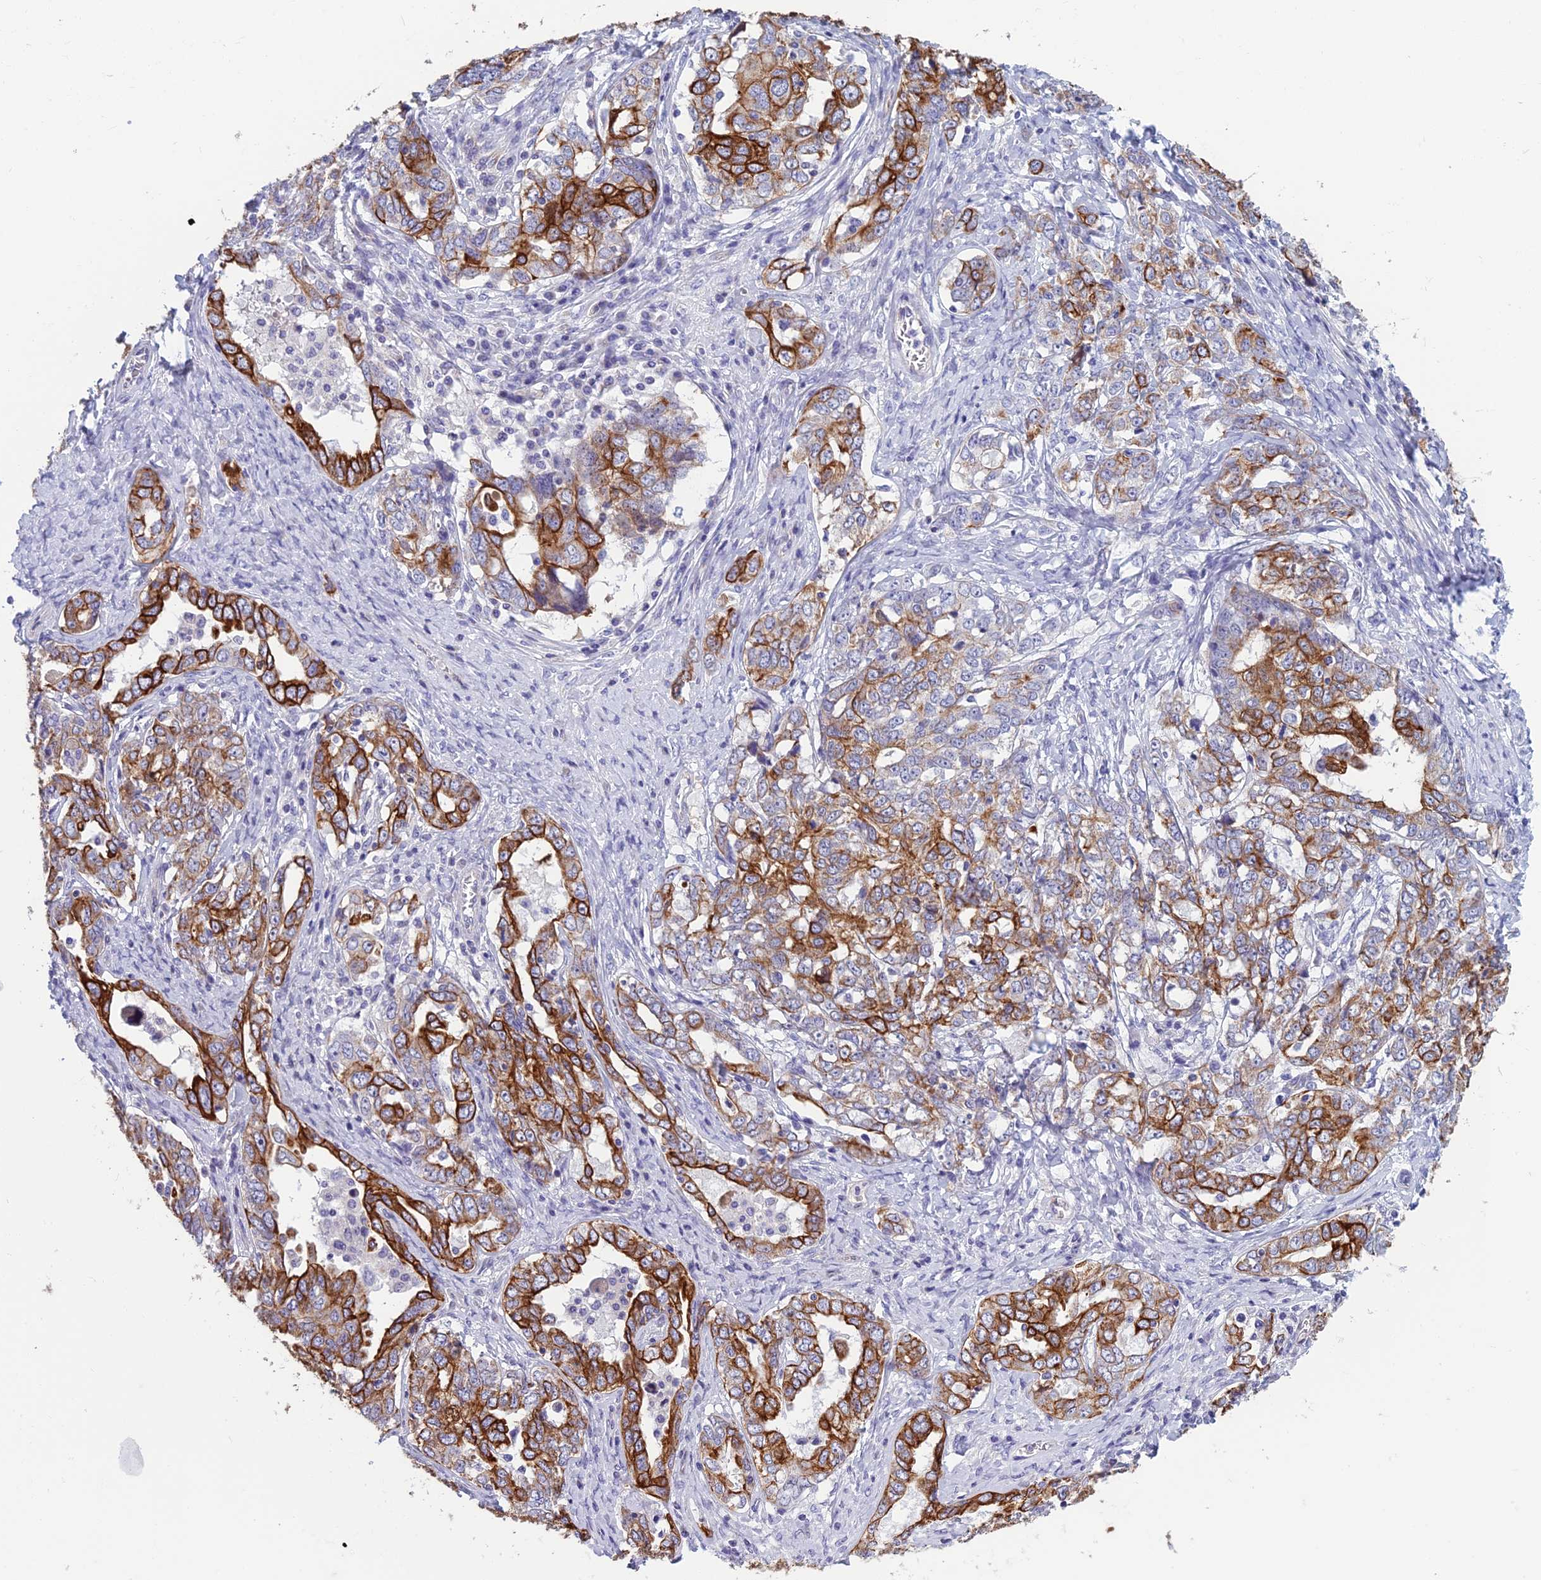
{"staining": {"intensity": "strong", "quantity": "25%-75%", "location": "cytoplasmic/membranous"}, "tissue": "ovarian cancer", "cell_type": "Tumor cells", "image_type": "cancer", "snomed": [{"axis": "morphology", "description": "Carcinoma, endometroid"}, {"axis": "topography", "description": "Ovary"}], "caption": "IHC staining of endometroid carcinoma (ovarian), which shows high levels of strong cytoplasmic/membranous positivity in approximately 25%-75% of tumor cells indicating strong cytoplasmic/membranous protein staining. The staining was performed using DAB (3,3'-diaminobenzidine) (brown) for protein detection and nuclei were counterstained in hematoxylin (blue).", "gene": "RBM41", "patient": {"sex": "female", "age": 62}}